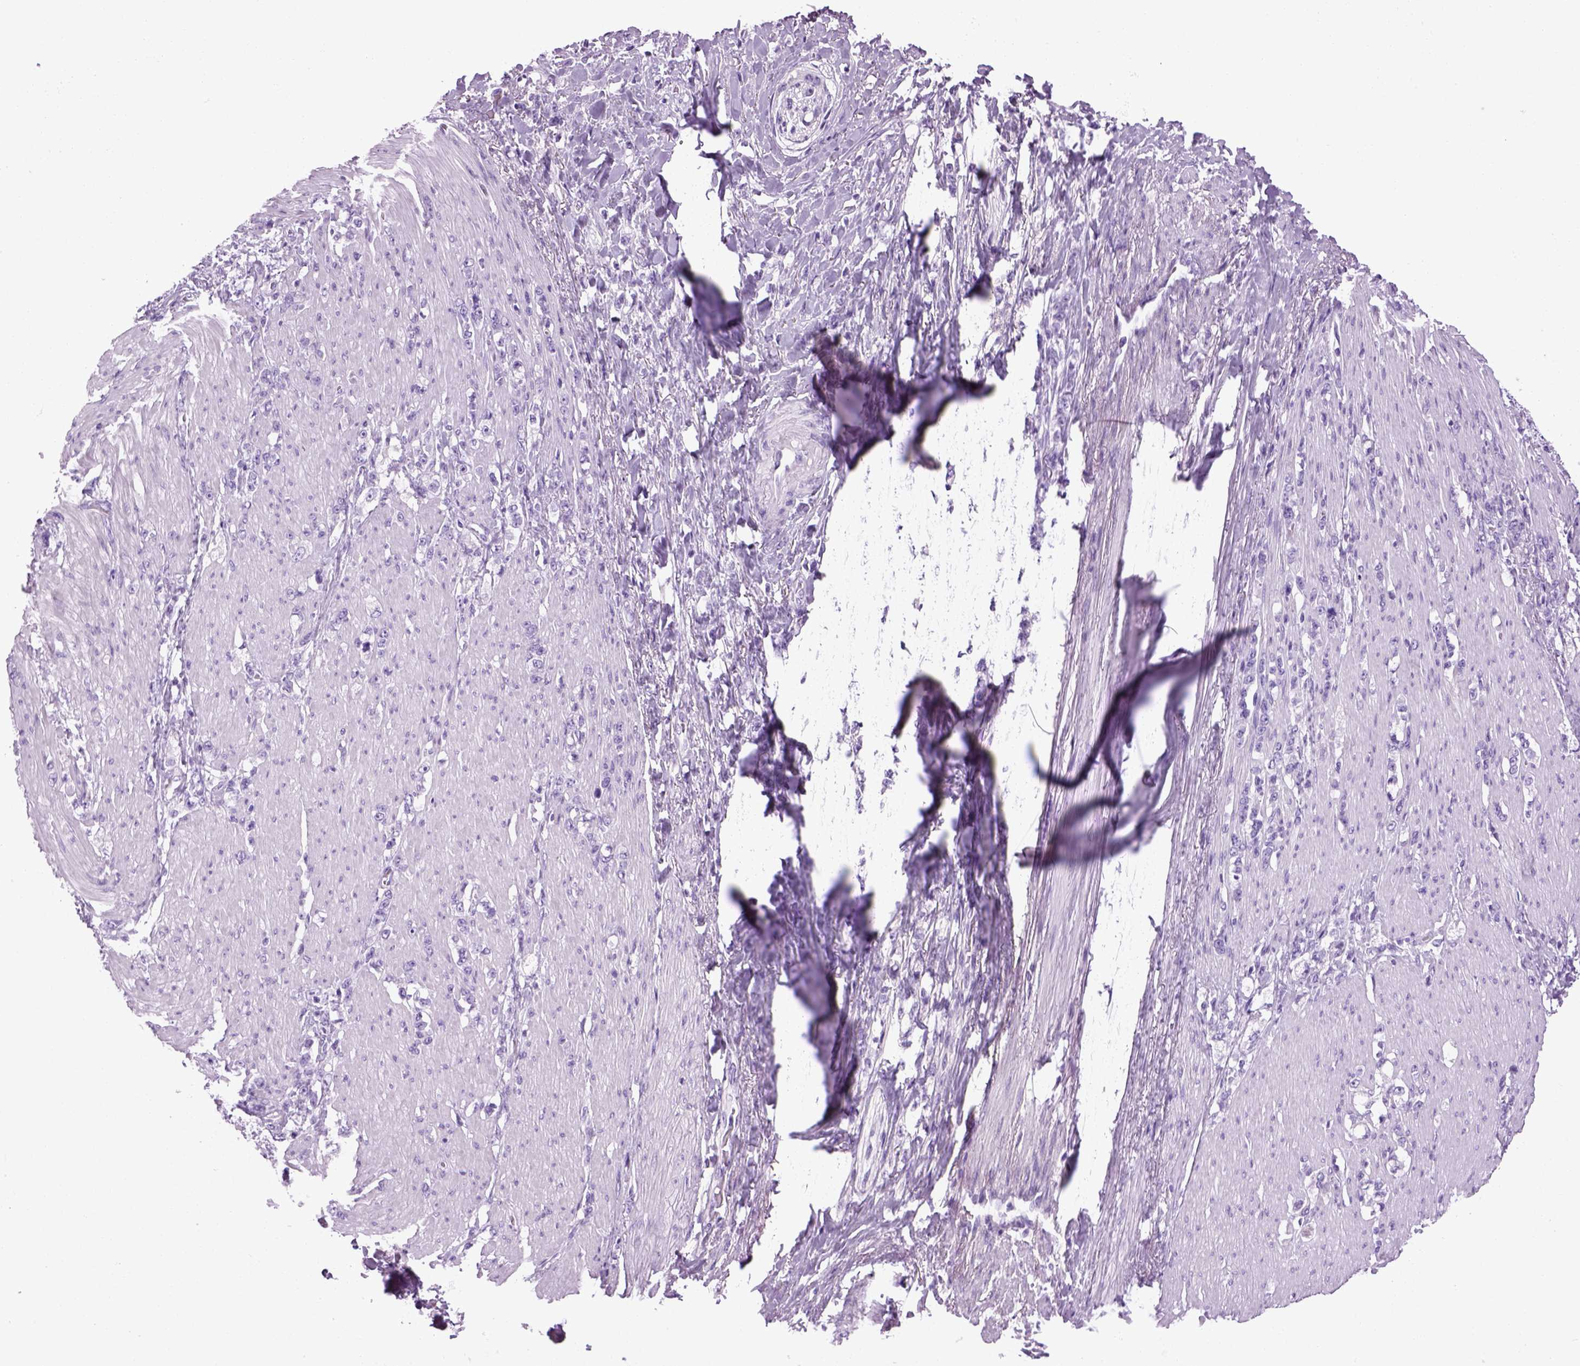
{"staining": {"intensity": "negative", "quantity": "none", "location": "none"}, "tissue": "stomach cancer", "cell_type": "Tumor cells", "image_type": "cancer", "snomed": [{"axis": "morphology", "description": "Adenocarcinoma, NOS"}, {"axis": "topography", "description": "Stomach, lower"}], "caption": "This is an immunohistochemistry (IHC) image of stomach cancer. There is no staining in tumor cells.", "gene": "HMCN2", "patient": {"sex": "male", "age": 88}}